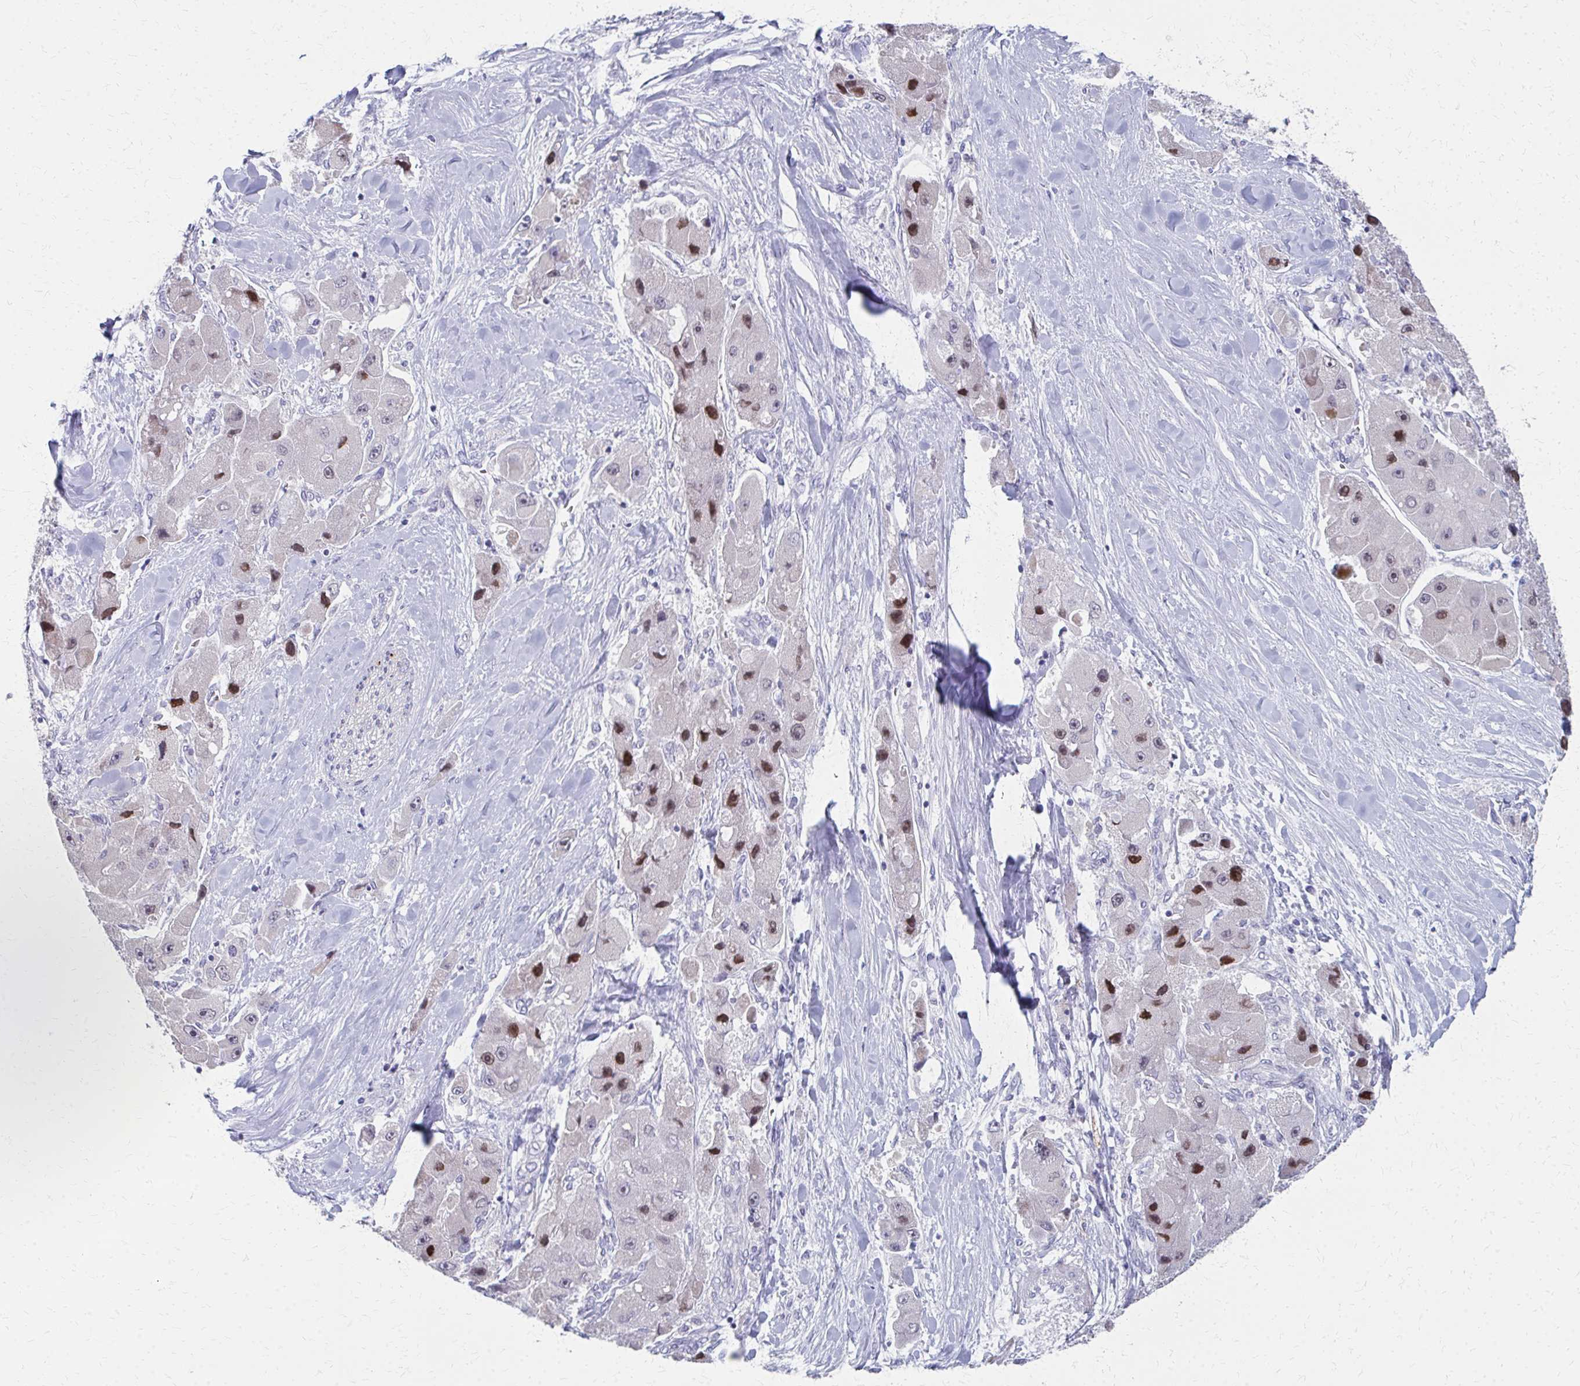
{"staining": {"intensity": "moderate", "quantity": "25%-75%", "location": "nuclear"}, "tissue": "liver cancer", "cell_type": "Tumor cells", "image_type": "cancer", "snomed": [{"axis": "morphology", "description": "Carcinoma, Hepatocellular, NOS"}, {"axis": "topography", "description": "Liver"}], "caption": "Tumor cells reveal moderate nuclear staining in about 25%-75% of cells in liver hepatocellular carcinoma.", "gene": "MS4A2", "patient": {"sex": "male", "age": 24}}